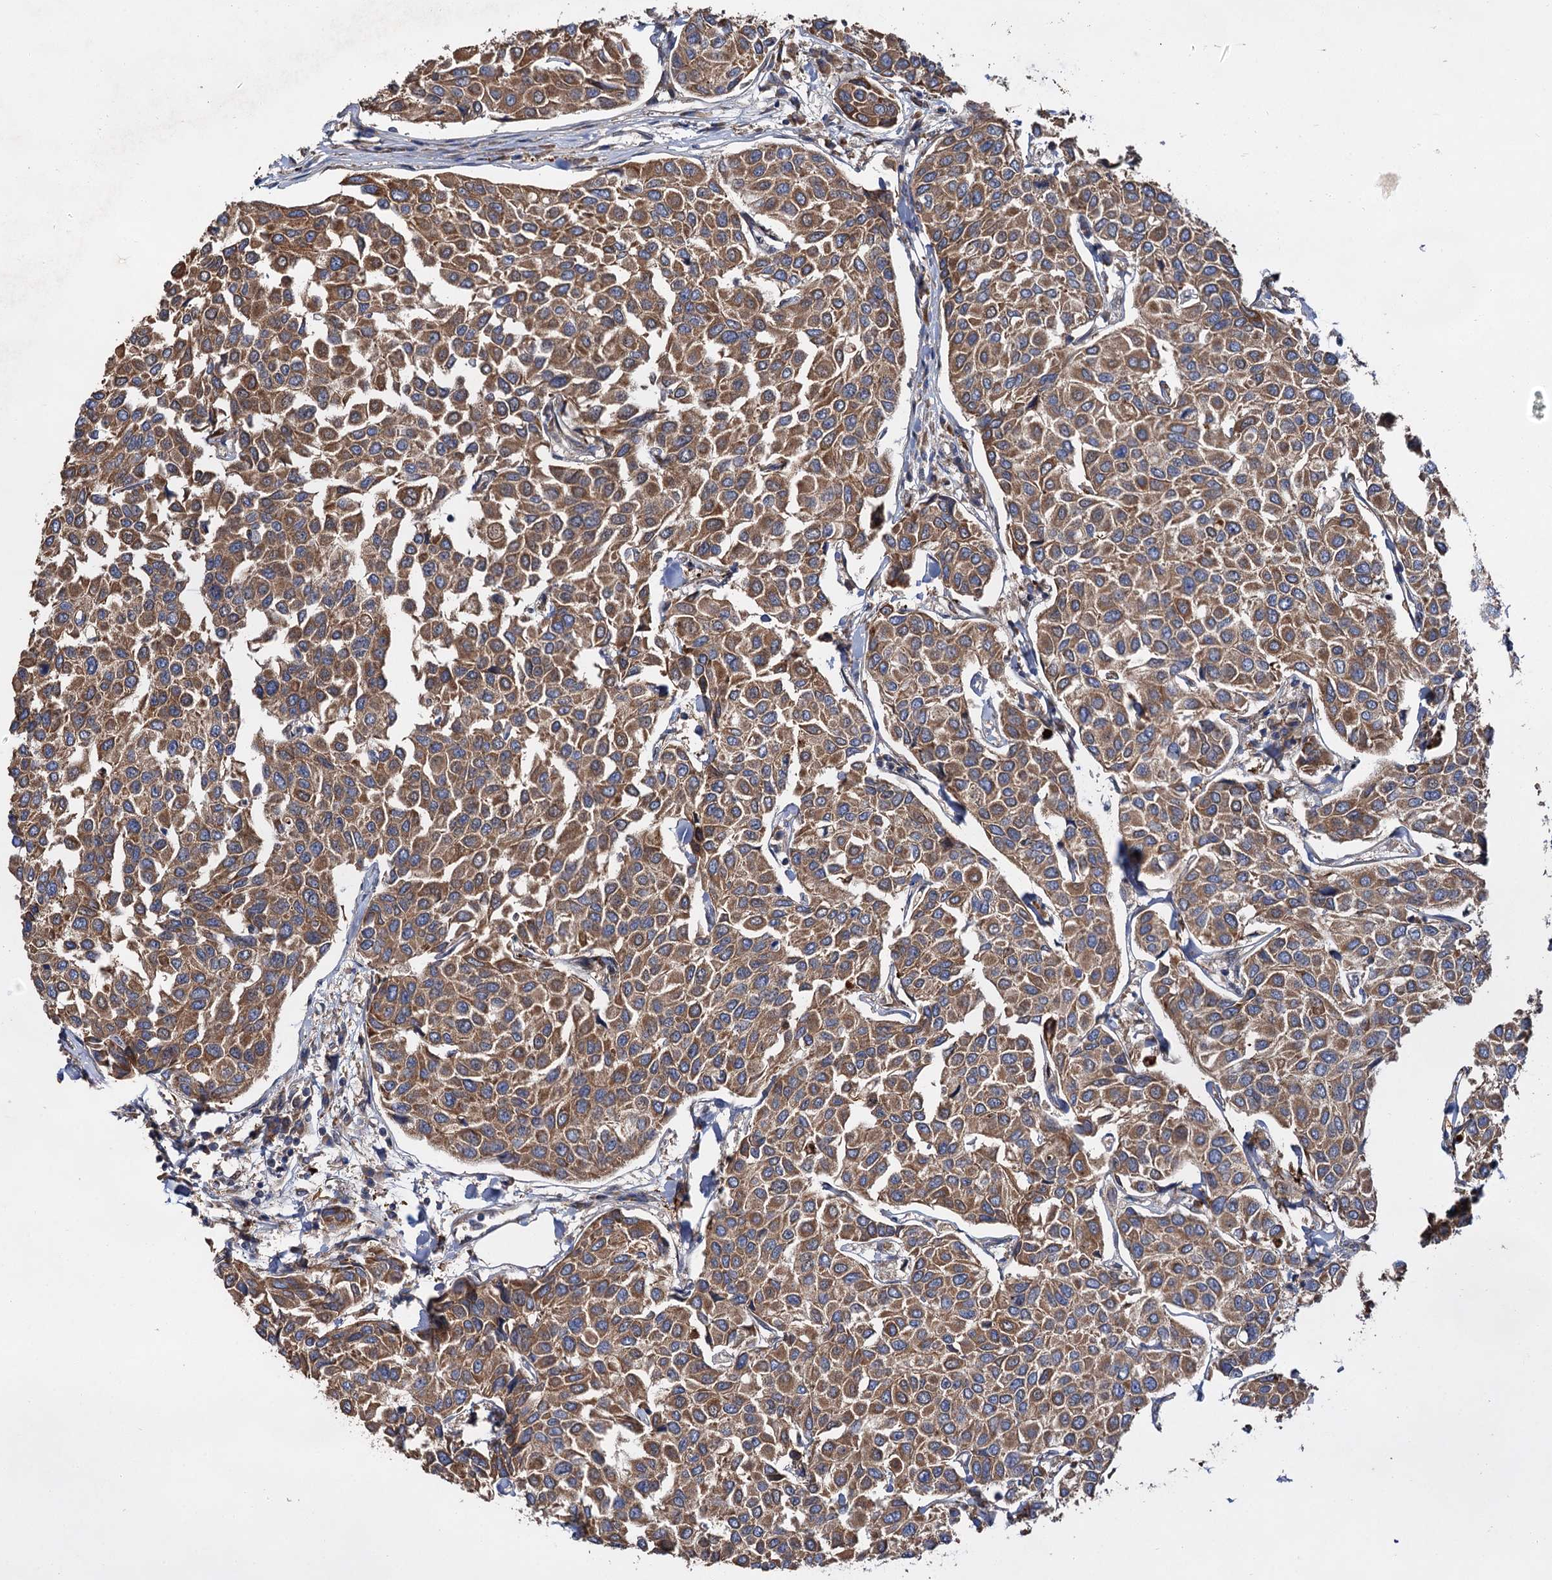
{"staining": {"intensity": "moderate", "quantity": ">75%", "location": "cytoplasmic/membranous"}, "tissue": "breast cancer", "cell_type": "Tumor cells", "image_type": "cancer", "snomed": [{"axis": "morphology", "description": "Duct carcinoma"}, {"axis": "topography", "description": "Breast"}], "caption": "This micrograph reveals immunohistochemistry (IHC) staining of human intraductal carcinoma (breast), with medium moderate cytoplasmic/membranous staining in approximately >75% of tumor cells.", "gene": "NAA25", "patient": {"sex": "female", "age": 55}}